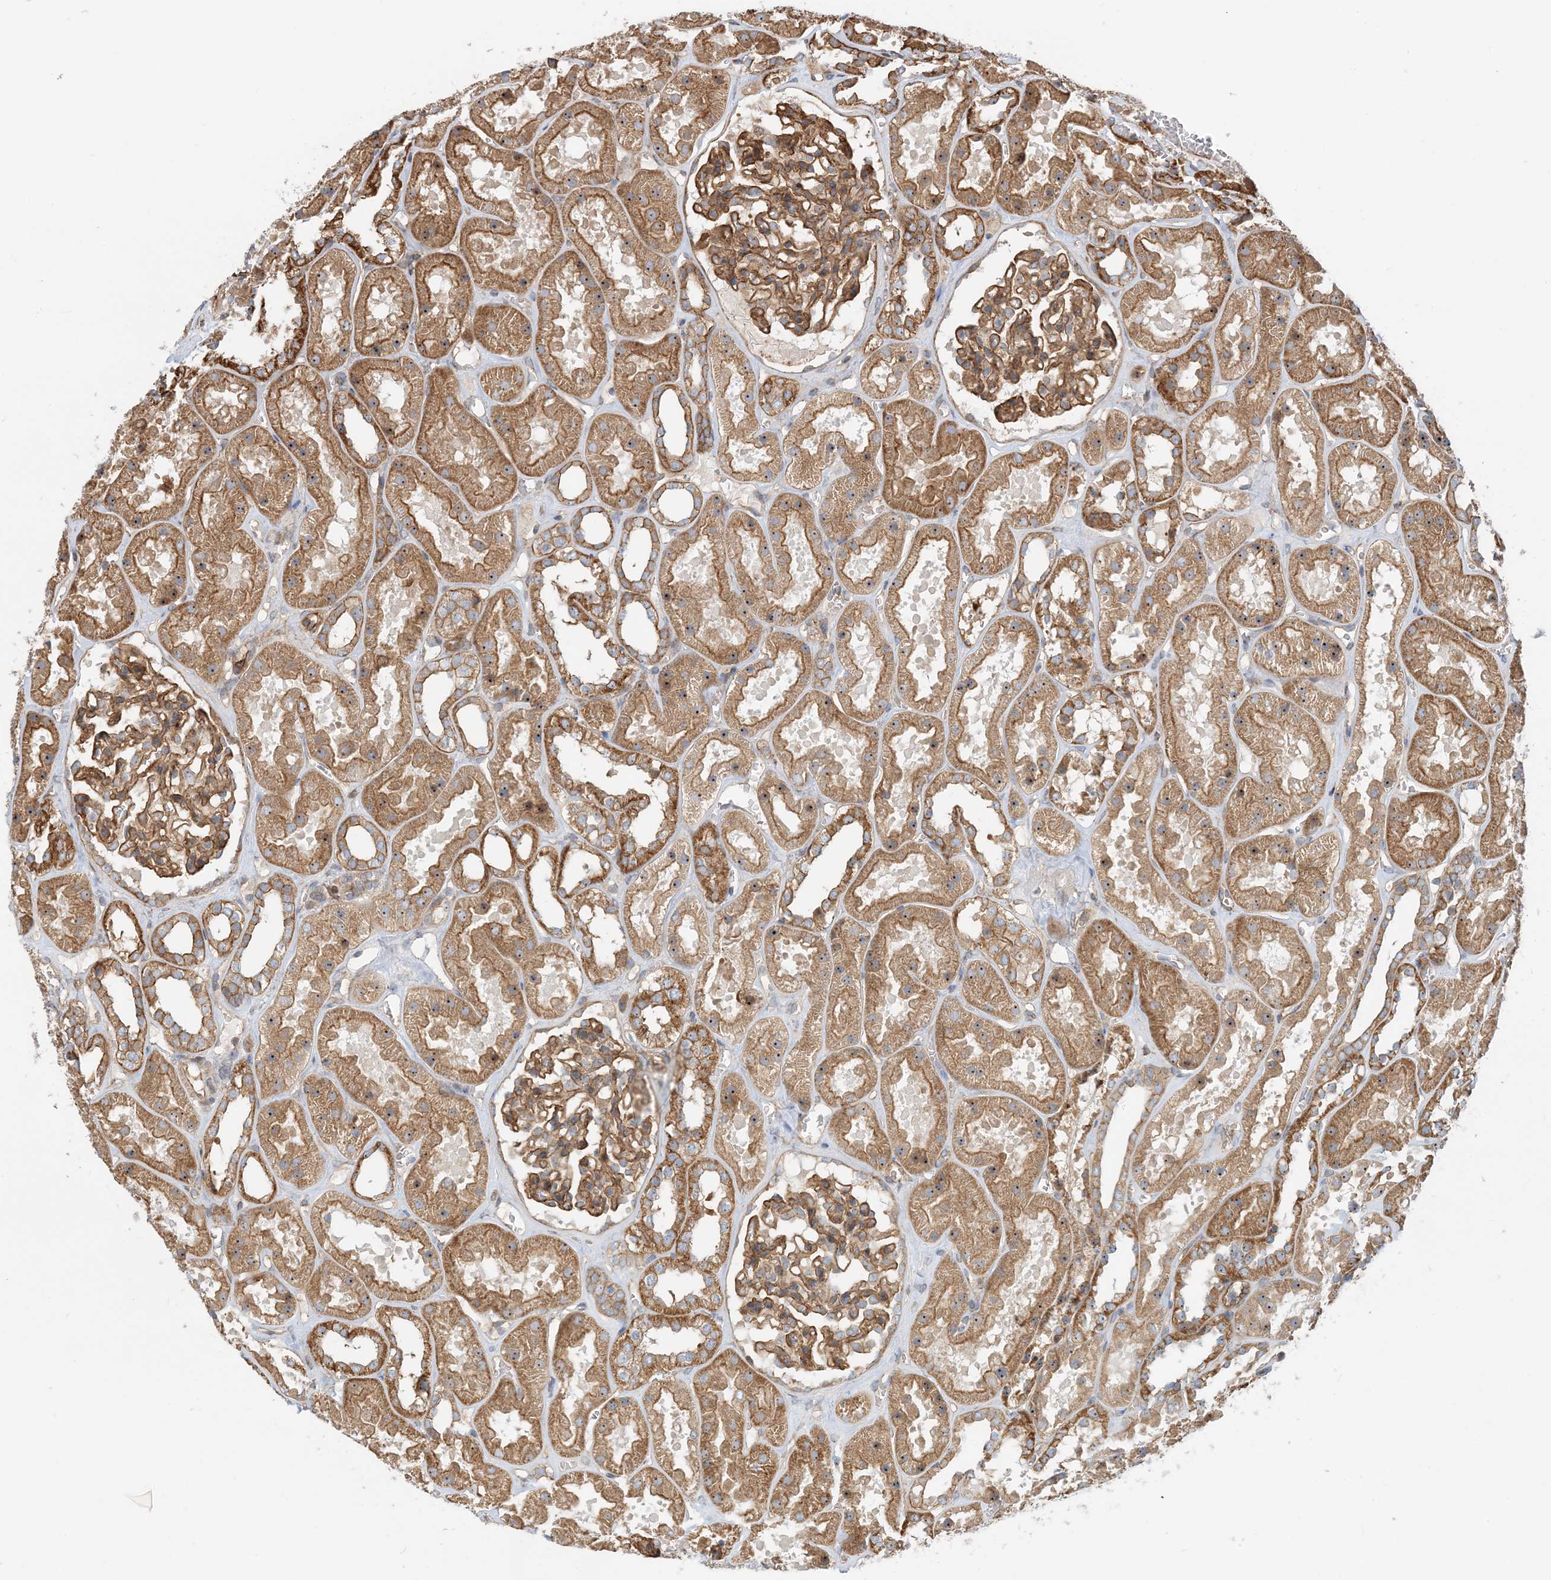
{"staining": {"intensity": "moderate", "quantity": ">75%", "location": "cytoplasmic/membranous"}, "tissue": "kidney", "cell_type": "Cells in glomeruli", "image_type": "normal", "snomed": [{"axis": "morphology", "description": "Normal tissue, NOS"}, {"axis": "topography", "description": "Kidney"}], "caption": "Benign kidney shows moderate cytoplasmic/membranous staining in approximately >75% of cells in glomeruli Nuclei are stained in blue..", "gene": "MYL5", "patient": {"sex": "female", "age": 41}}